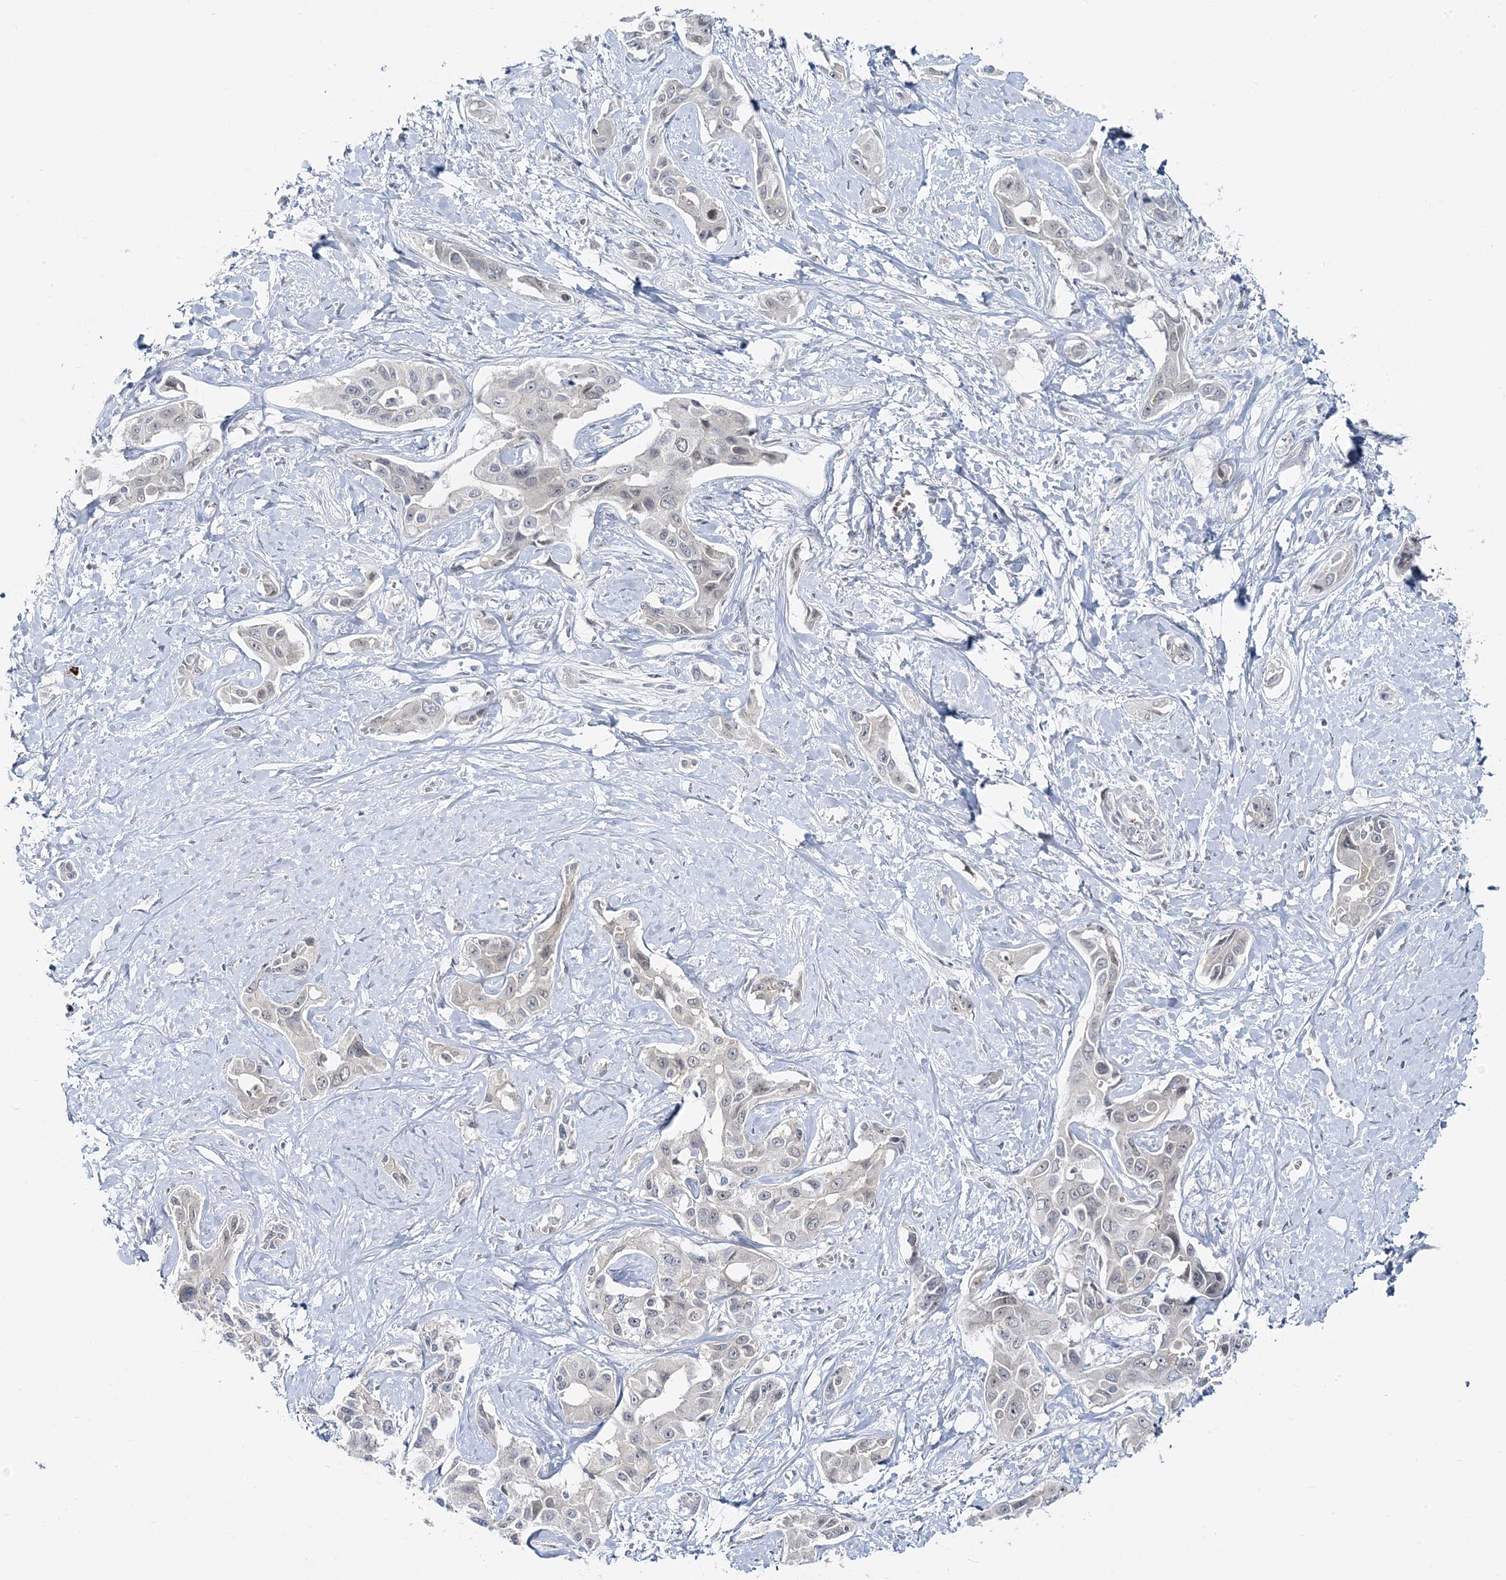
{"staining": {"intensity": "negative", "quantity": "none", "location": "none"}, "tissue": "liver cancer", "cell_type": "Tumor cells", "image_type": "cancer", "snomed": [{"axis": "morphology", "description": "Cholangiocarcinoma"}, {"axis": "topography", "description": "Liver"}], "caption": "High power microscopy photomicrograph of an immunohistochemistry (IHC) micrograph of liver cancer (cholangiocarcinoma), revealing no significant staining in tumor cells. (Brightfield microscopy of DAB immunohistochemistry (IHC) at high magnification).", "gene": "LEXM", "patient": {"sex": "male", "age": 59}}